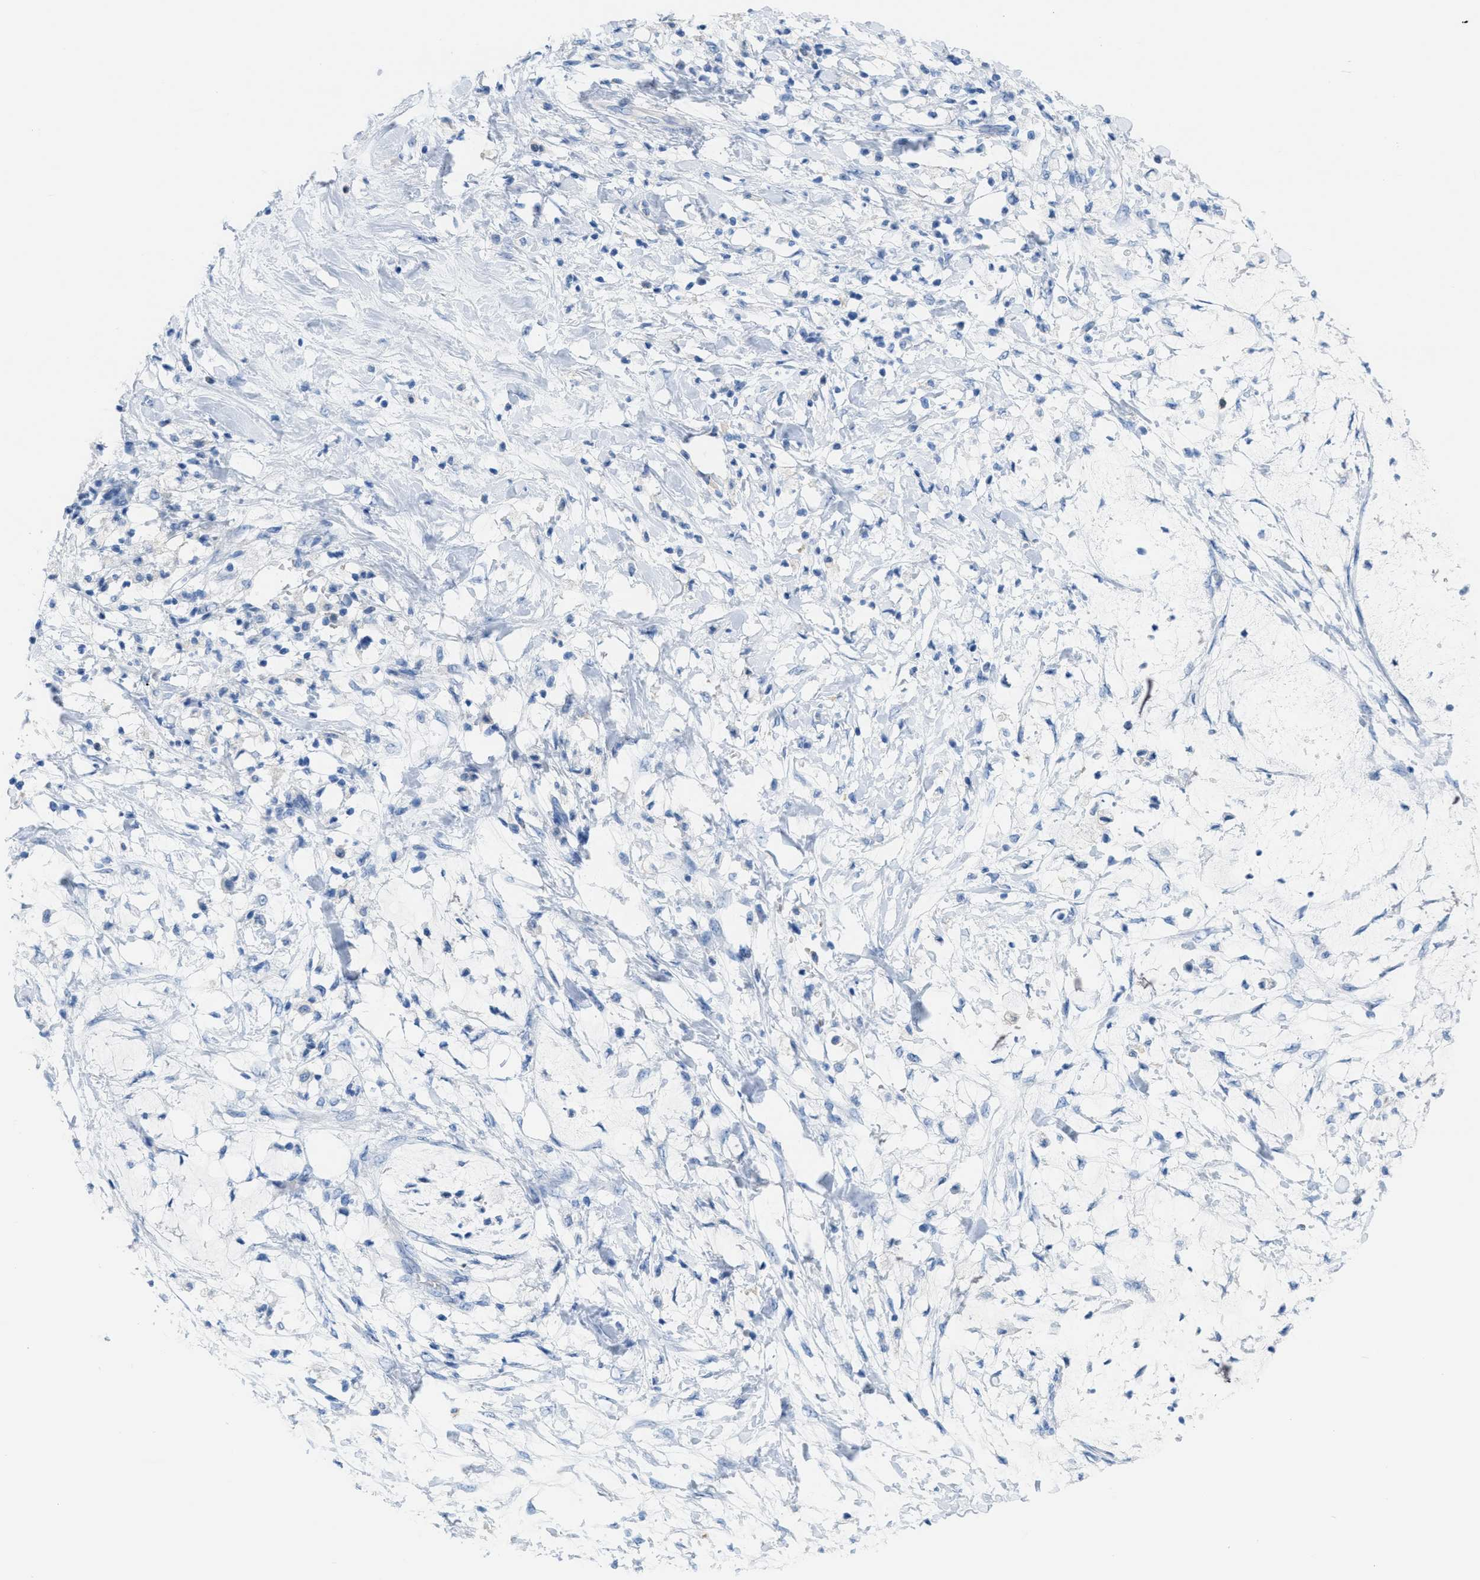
{"staining": {"intensity": "negative", "quantity": "none", "location": "none"}, "tissue": "pancreatic cancer", "cell_type": "Tumor cells", "image_type": "cancer", "snomed": [{"axis": "morphology", "description": "Normal tissue, NOS"}, {"axis": "morphology", "description": "Adenocarcinoma, NOS"}, {"axis": "topography", "description": "Pancreas"}, {"axis": "topography", "description": "Duodenum"}], "caption": "Protein analysis of pancreatic cancer shows no significant staining in tumor cells.", "gene": "ASGR1", "patient": {"sex": "female", "age": 60}}